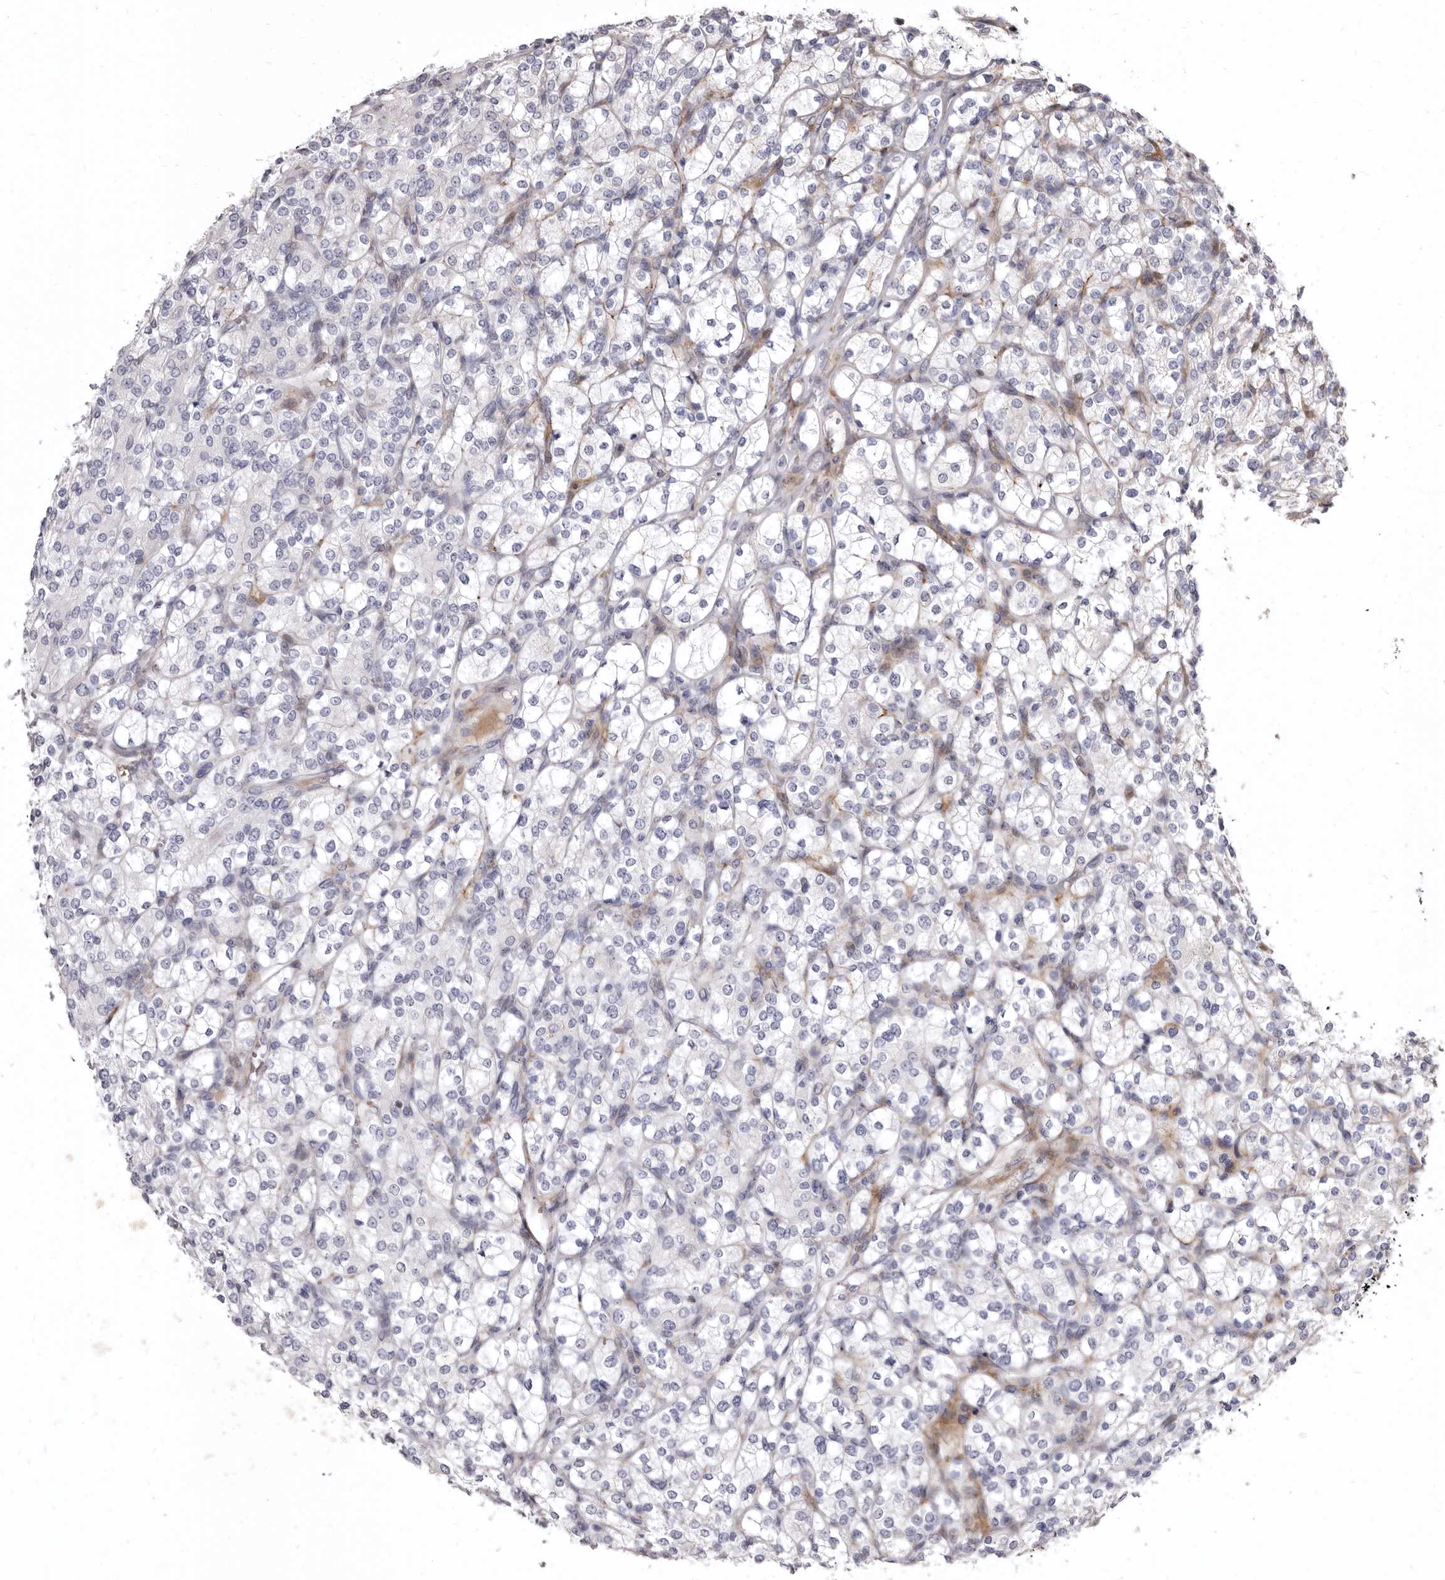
{"staining": {"intensity": "negative", "quantity": "none", "location": "none"}, "tissue": "renal cancer", "cell_type": "Tumor cells", "image_type": "cancer", "snomed": [{"axis": "morphology", "description": "Adenocarcinoma, NOS"}, {"axis": "topography", "description": "Kidney"}], "caption": "Tumor cells are negative for protein expression in human adenocarcinoma (renal).", "gene": "AIDA", "patient": {"sex": "male", "age": 77}}